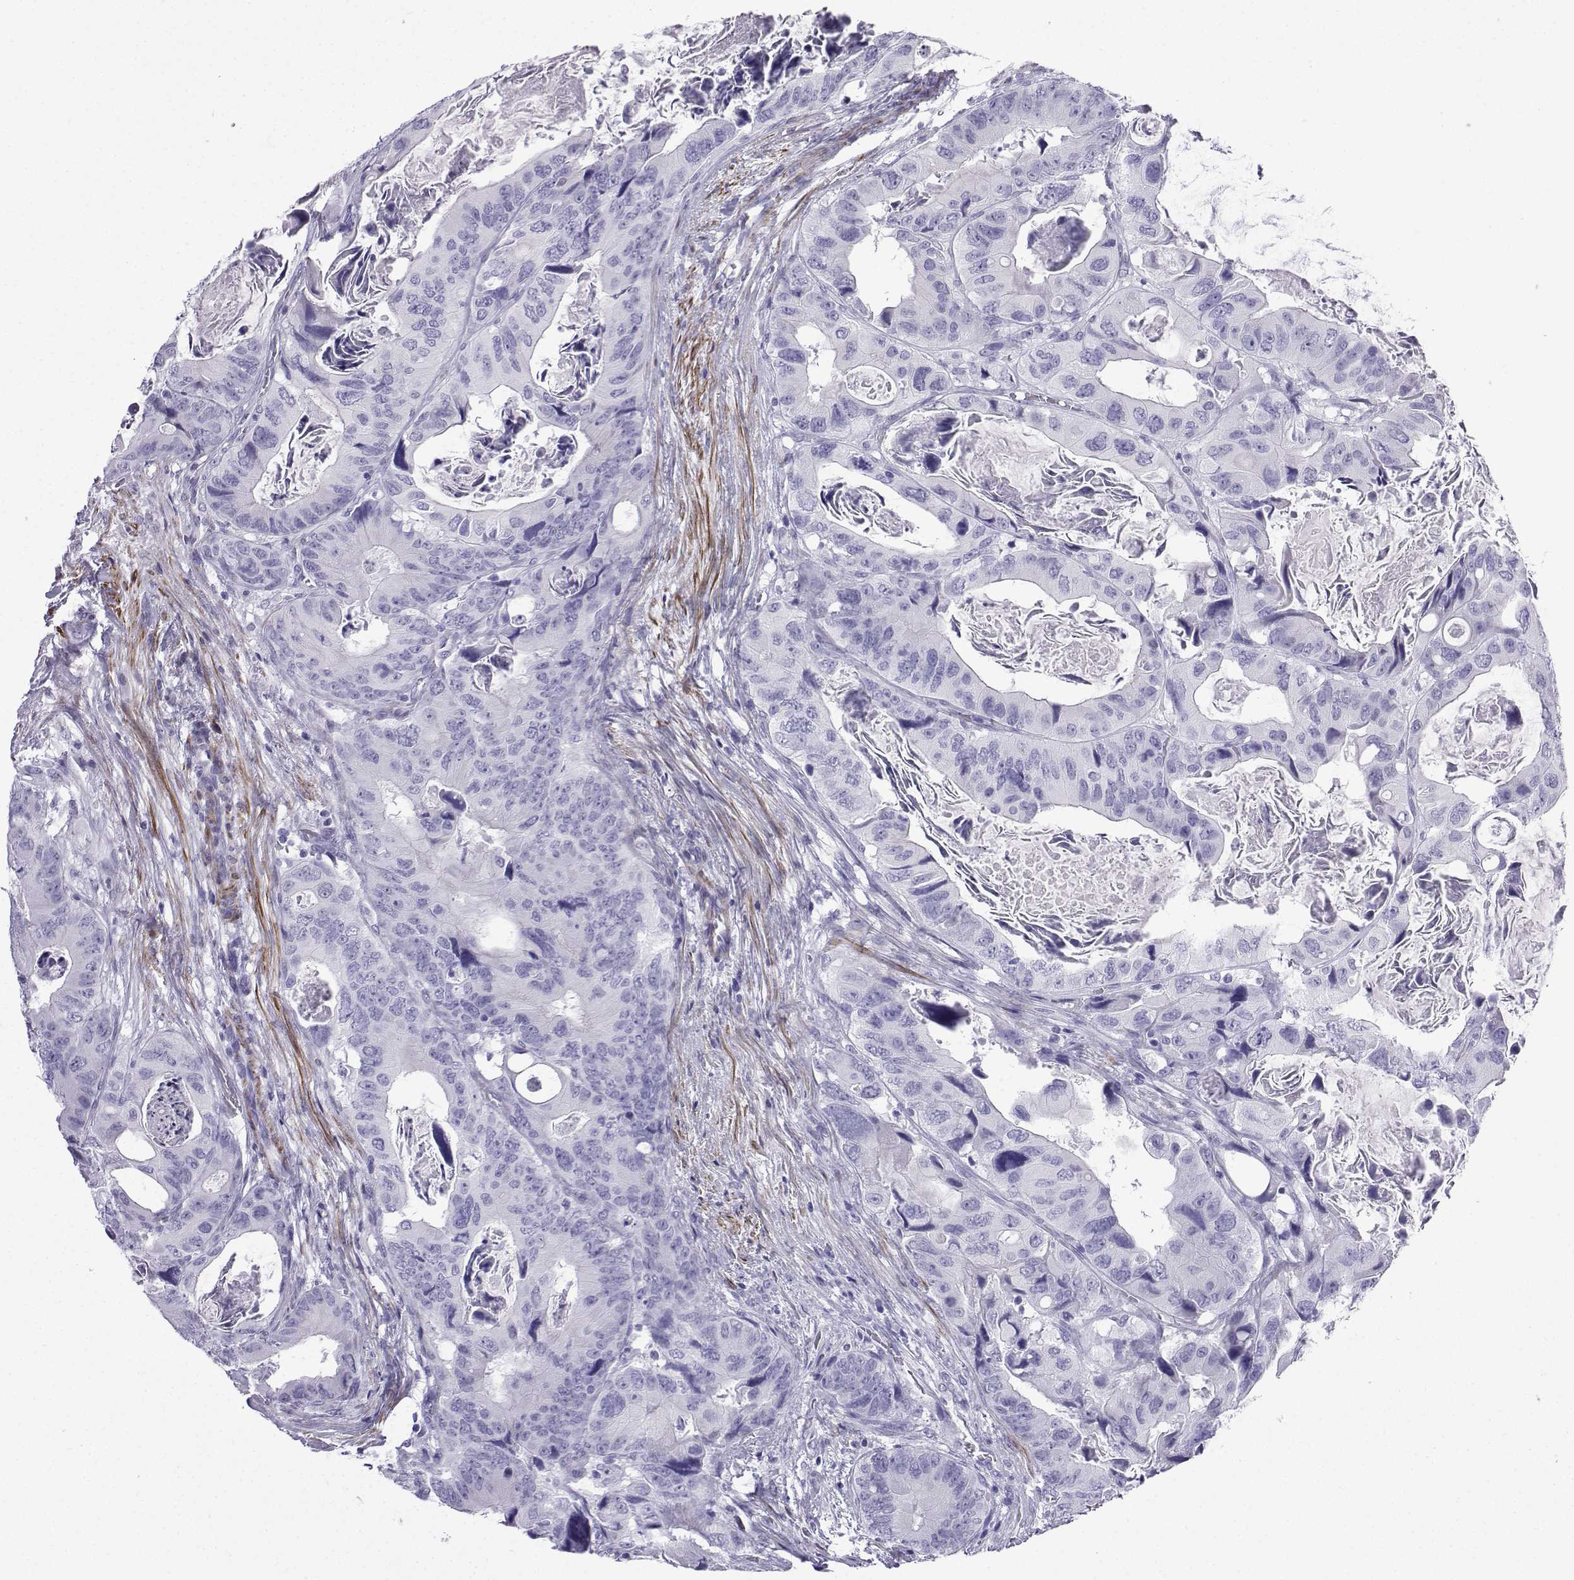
{"staining": {"intensity": "negative", "quantity": "none", "location": "none"}, "tissue": "colorectal cancer", "cell_type": "Tumor cells", "image_type": "cancer", "snomed": [{"axis": "morphology", "description": "Adenocarcinoma, NOS"}, {"axis": "topography", "description": "Rectum"}], "caption": "A photomicrograph of colorectal cancer stained for a protein exhibits no brown staining in tumor cells.", "gene": "KCNF1", "patient": {"sex": "male", "age": 64}}